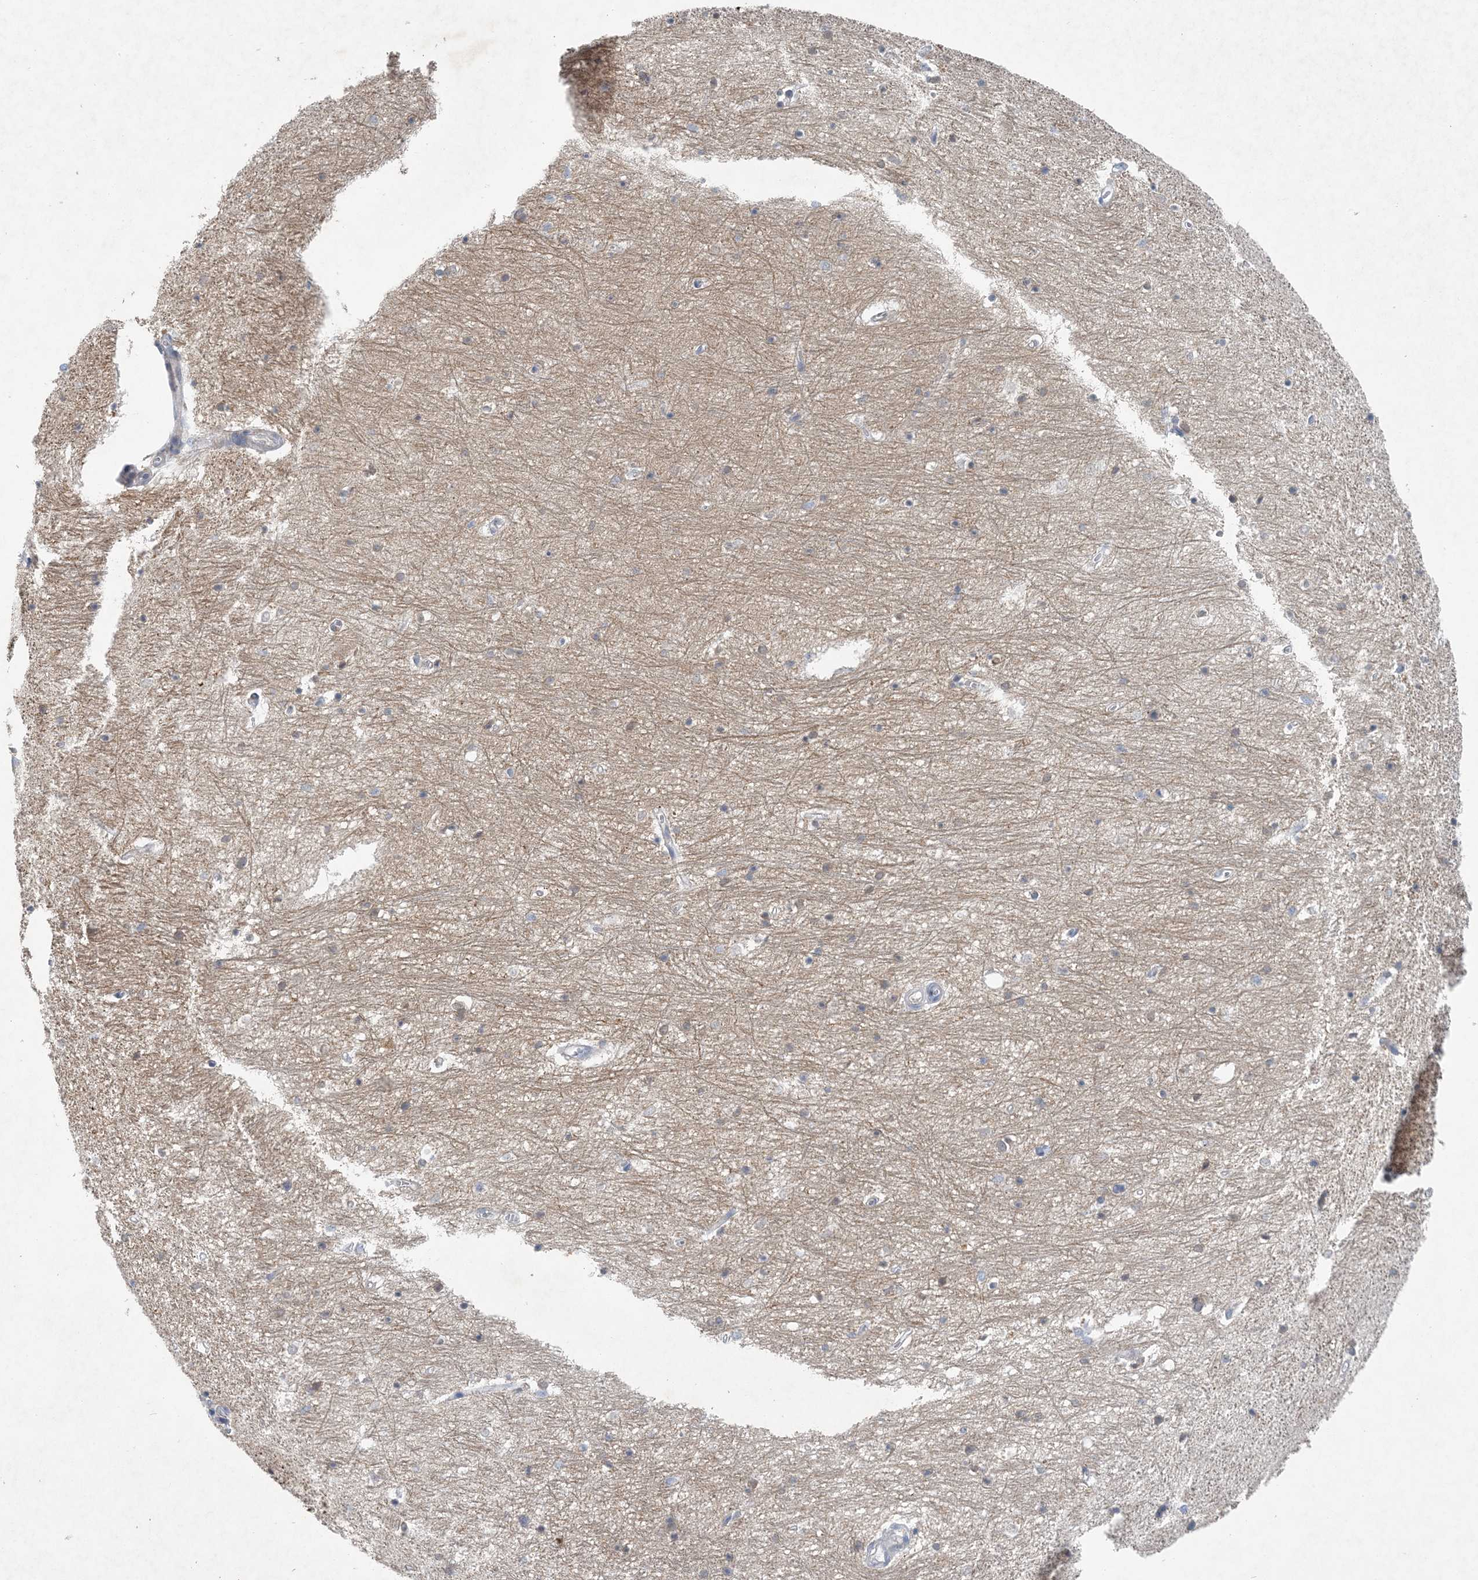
{"staining": {"intensity": "weak", "quantity": "25%-75%", "location": "cytoplasmic/membranous"}, "tissue": "hippocampus", "cell_type": "Glial cells", "image_type": "normal", "snomed": [{"axis": "morphology", "description": "Normal tissue, NOS"}, {"axis": "topography", "description": "Hippocampus"}], "caption": "IHC staining of unremarkable hippocampus, which demonstrates low levels of weak cytoplasmic/membranous positivity in approximately 25%-75% of glial cells indicating weak cytoplasmic/membranous protein positivity. The staining was performed using DAB (3,3'-diaminobenzidine) (brown) for protein detection and nuclei were counterstained in hematoxylin (blue).", "gene": "HIKESHI", "patient": {"sex": "female", "age": 64}}